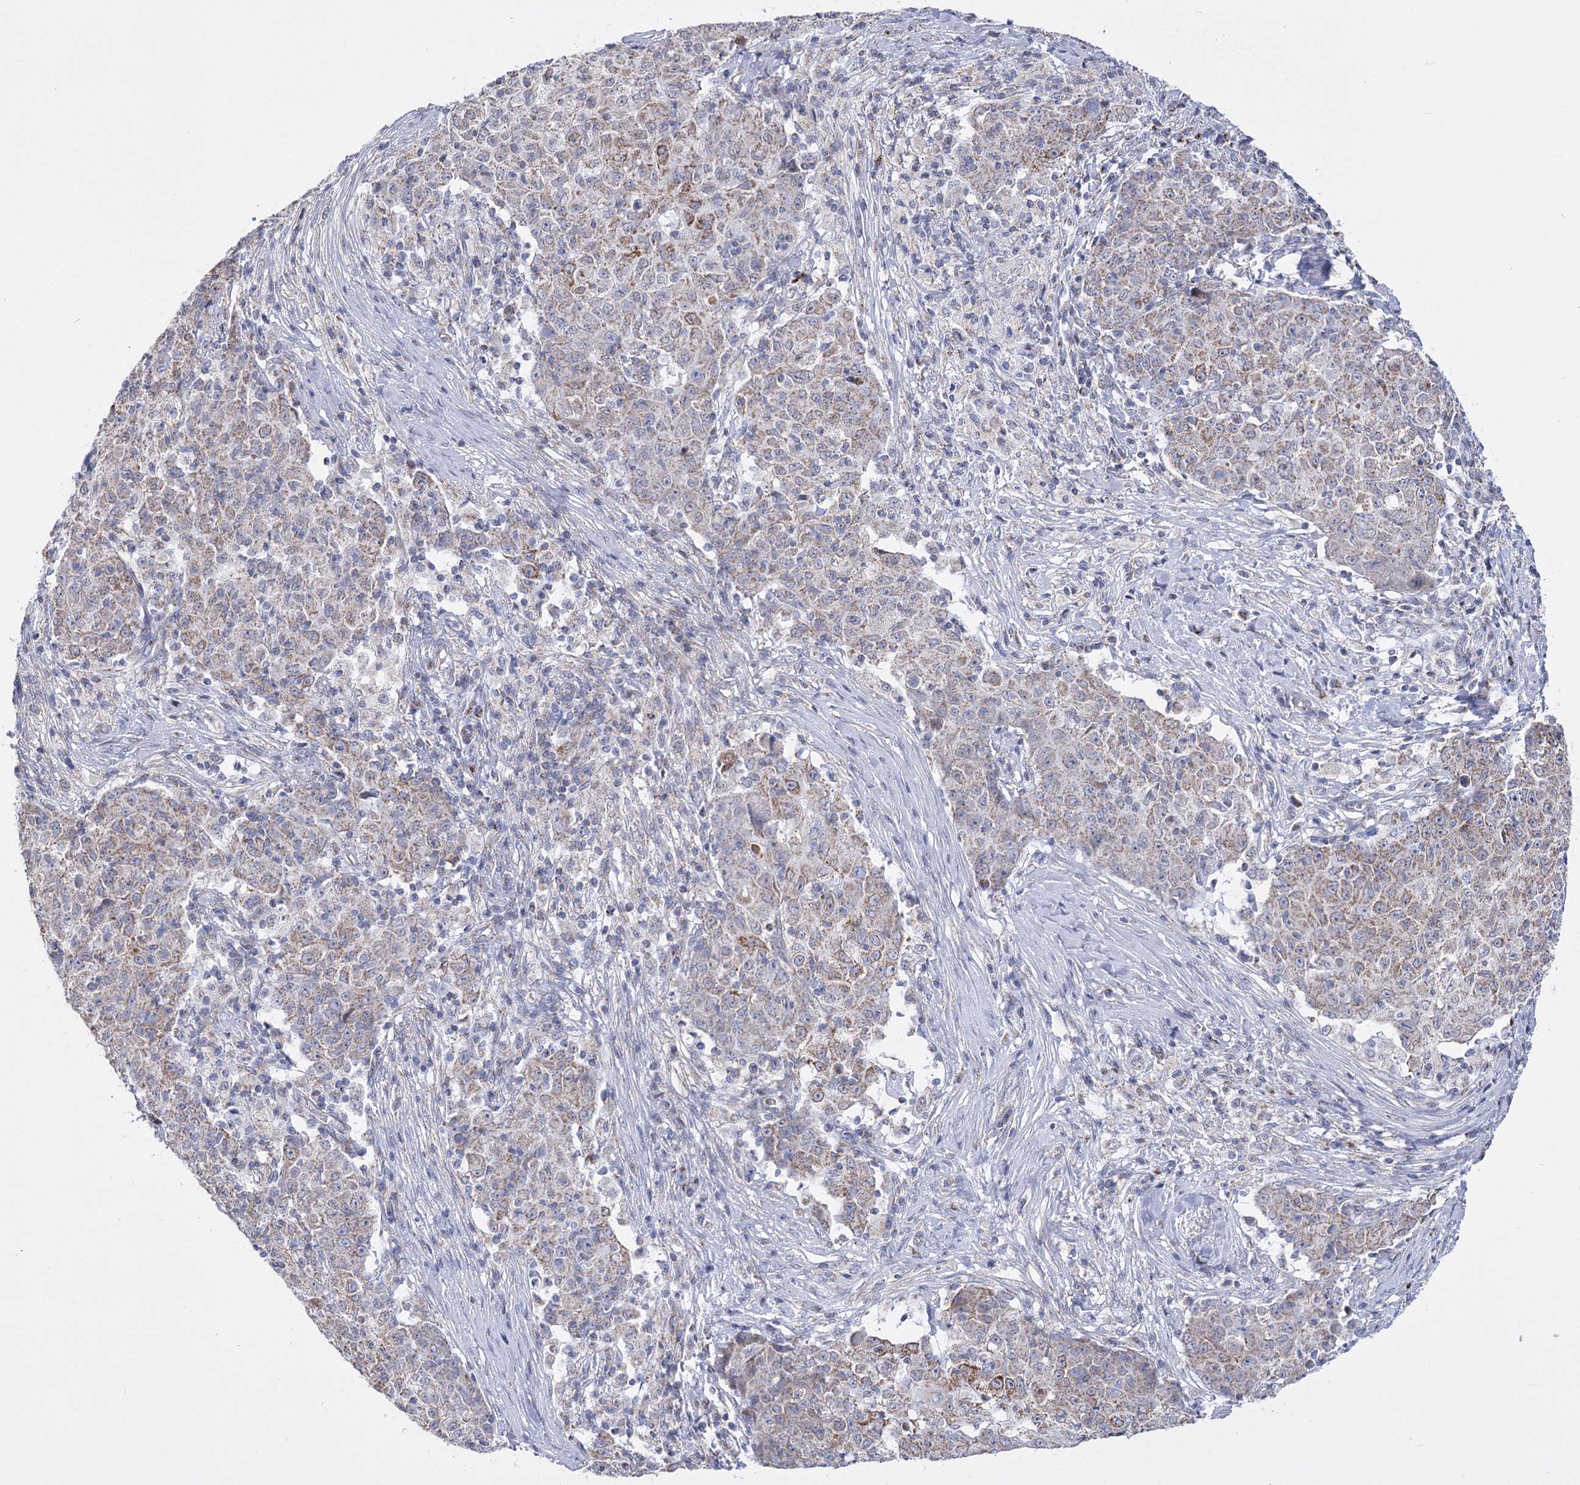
{"staining": {"intensity": "weak", "quantity": "25%-75%", "location": "cytoplasmic/membranous"}, "tissue": "ovarian cancer", "cell_type": "Tumor cells", "image_type": "cancer", "snomed": [{"axis": "morphology", "description": "Carcinoma, endometroid"}, {"axis": "topography", "description": "Ovary"}], "caption": "Tumor cells reveal low levels of weak cytoplasmic/membranous staining in approximately 25%-75% of cells in endometroid carcinoma (ovarian). The protein of interest is shown in brown color, while the nuclei are stained blue.", "gene": "PDHB", "patient": {"sex": "female", "age": 42}}